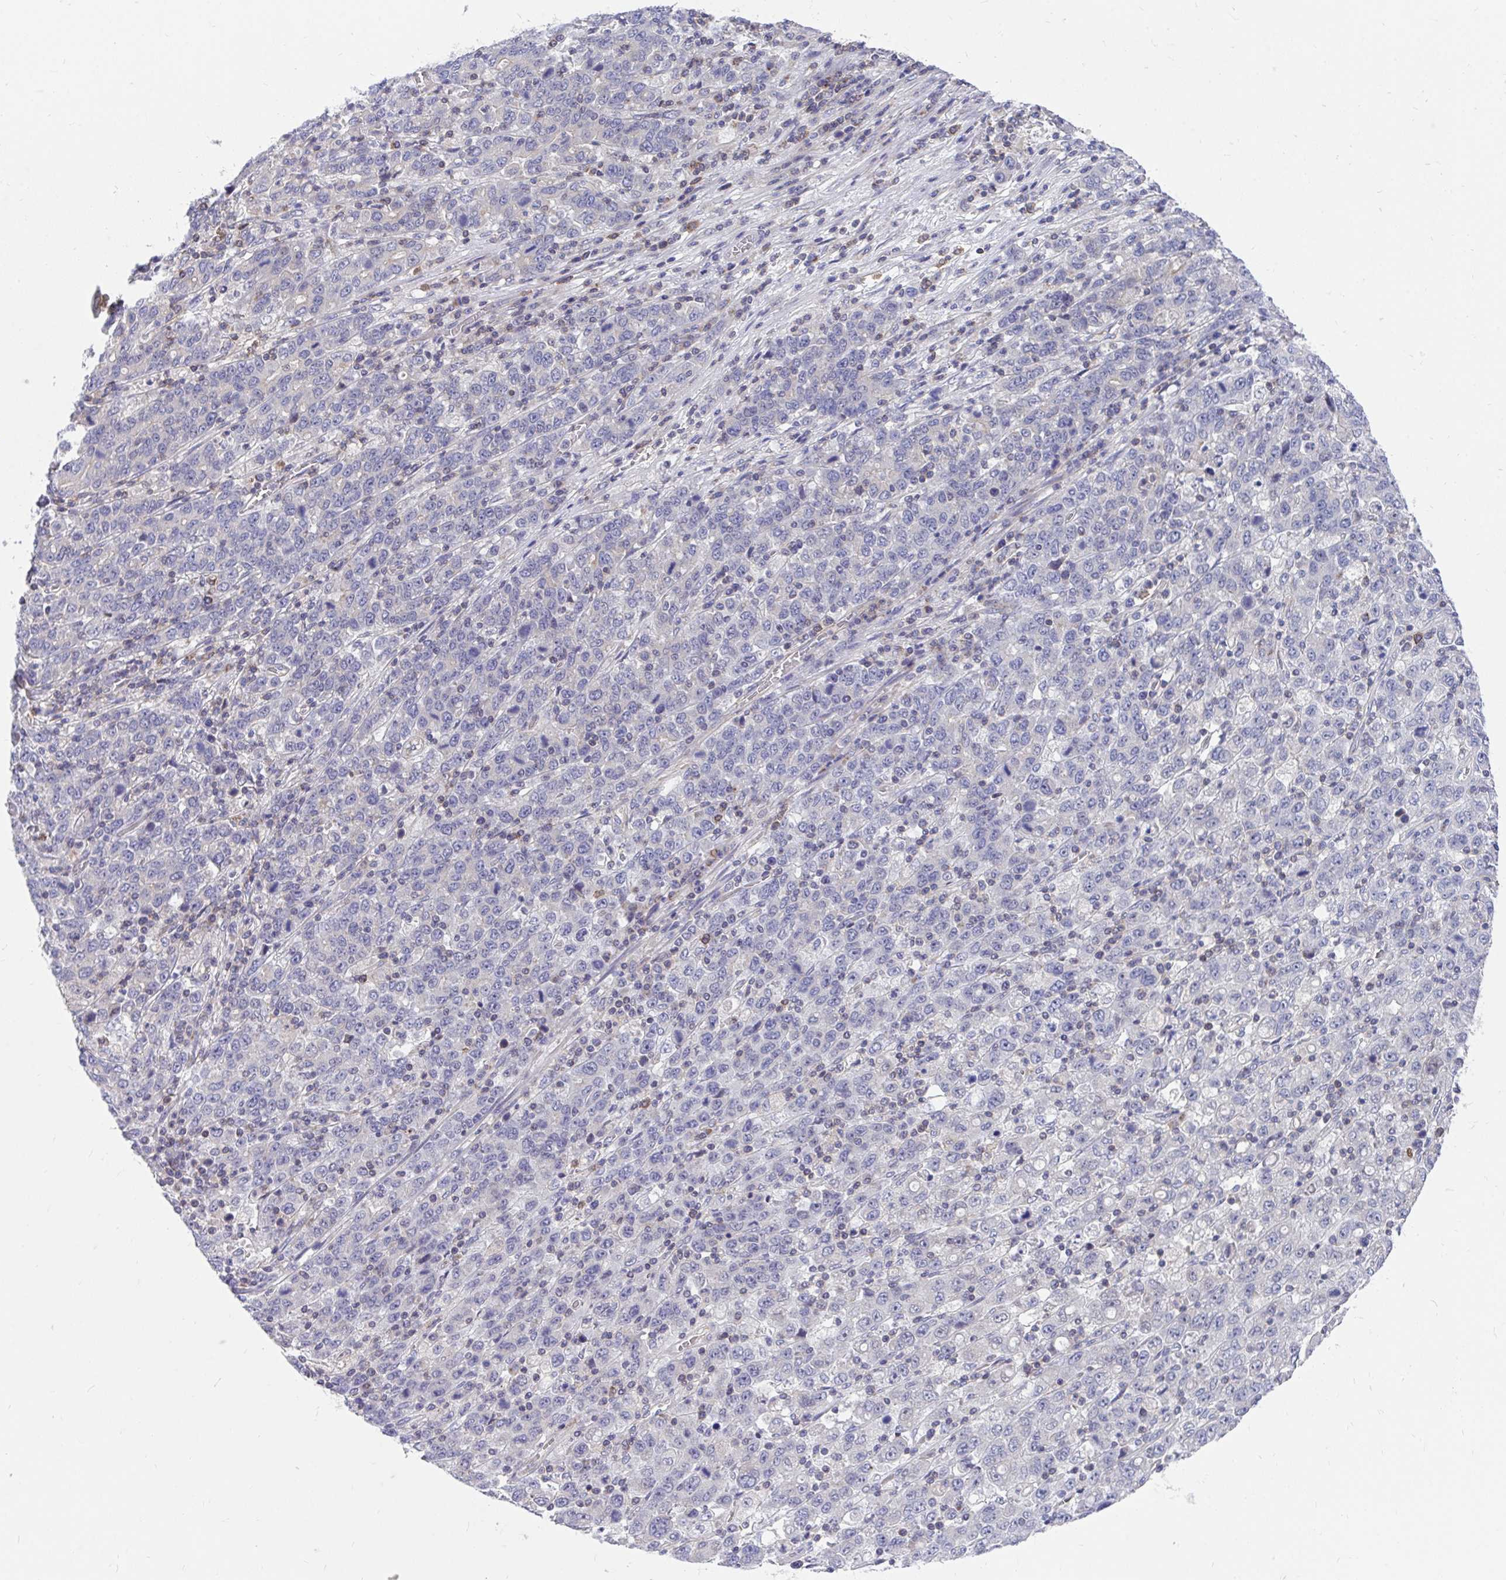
{"staining": {"intensity": "negative", "quantity": "none", "location": "none"}, "tissue": "stomach cancer", "cell_type": "Tumor cells", "image_type": "cancer", "snomed": [{"axis": "morphology", "description": "Adenocarcinoma, NOS"}, {"axis": "topography", "description": "Stomach, upper"}], "caption": "A histopathology image of human stomach adenocarcinoma is negative for staining in tumor cells.", "gene": "FHIP1B", "patient": {"sex": "male", "age": 69}}